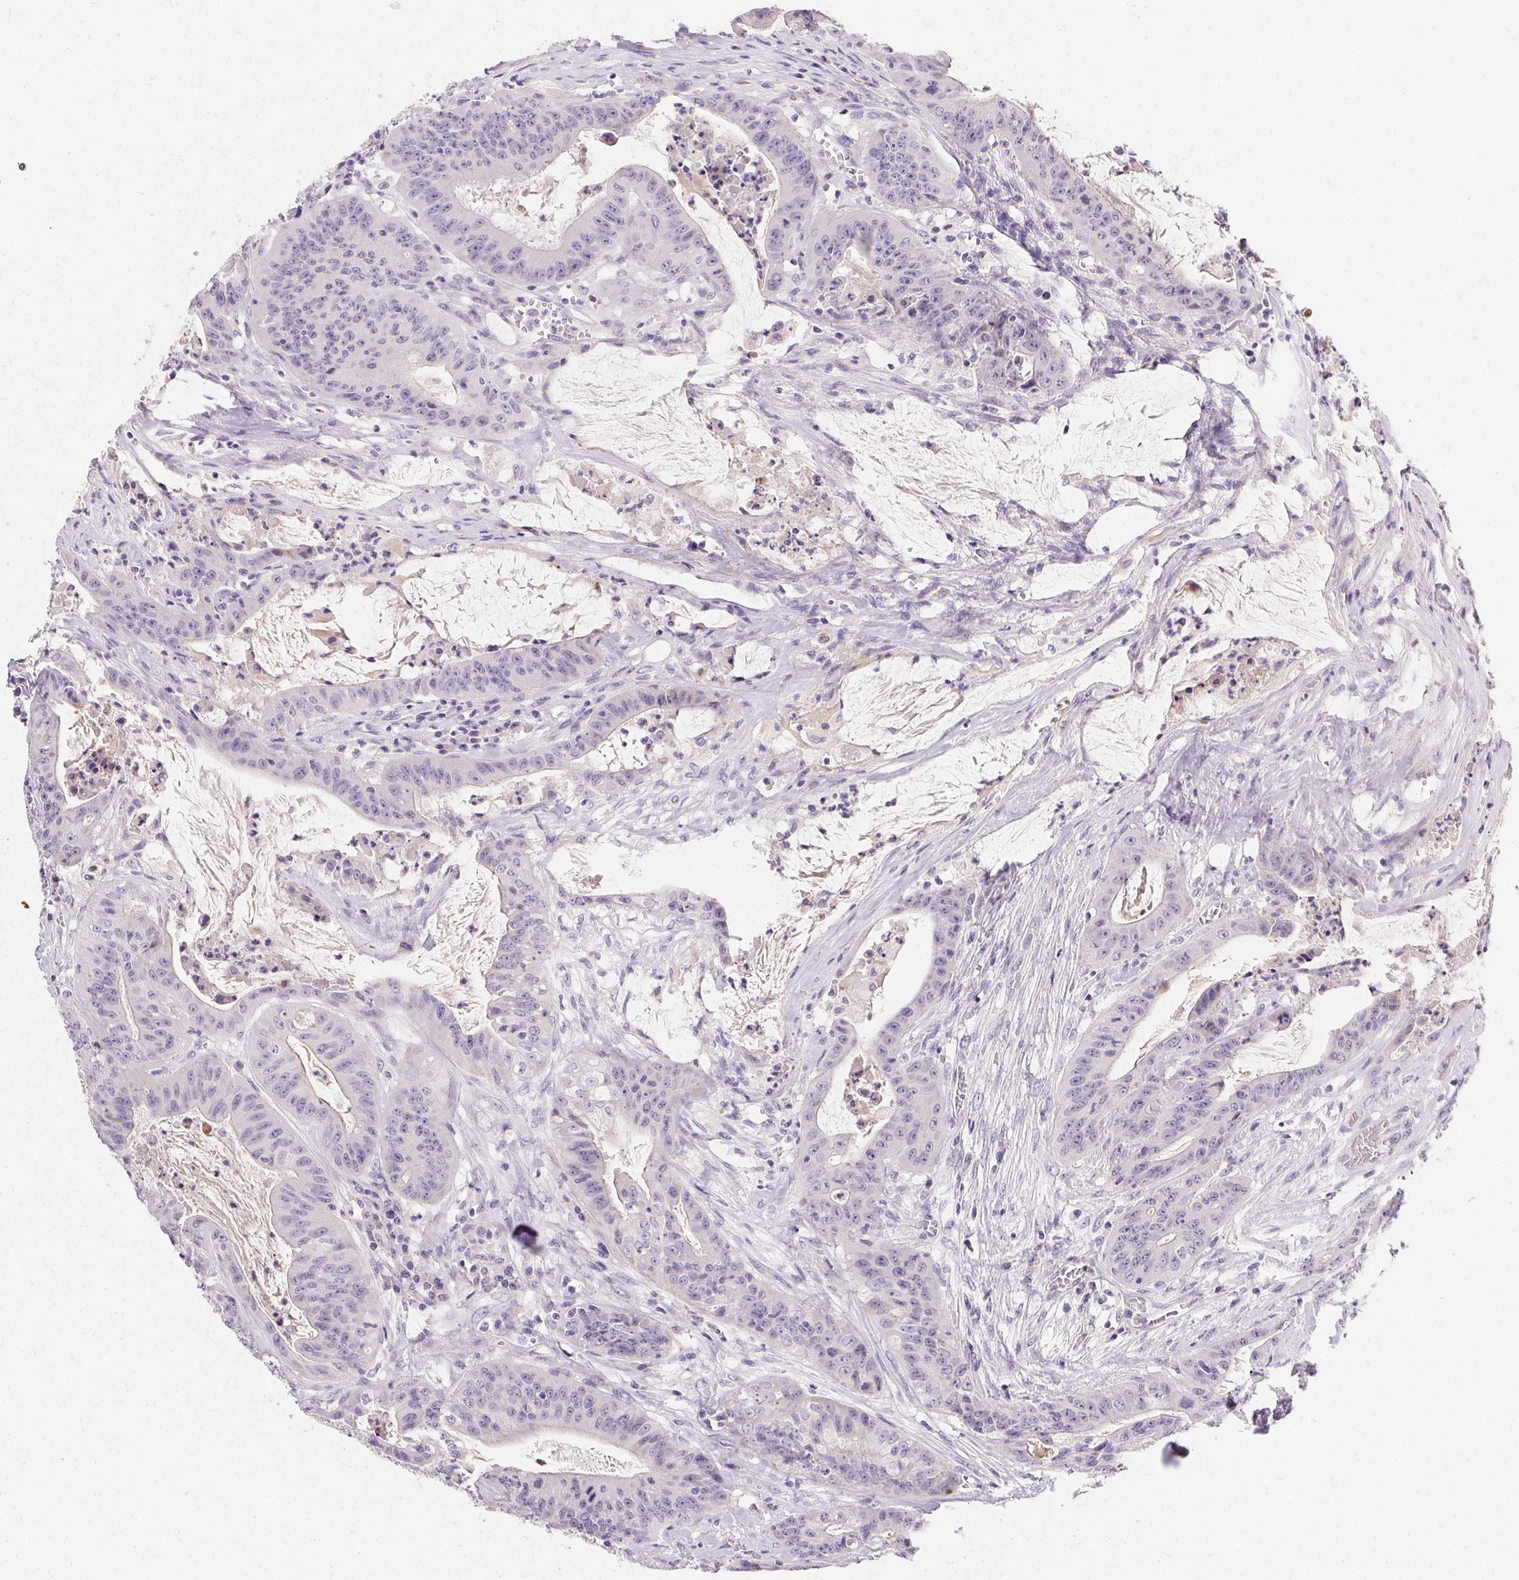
{"staining": {"intensity": "negative", "quantity": "none", "location": "none"}, "tissue": "colorectal cancer", "cell_type": "Tumor cells", "image_type": "cancer", "snomed": [{"axis": "morphology", "description": "Adenocarcinoma, NOS"}, {"axis": "topography", "description": "Colon"}], "caption": "A high-resolution image shows immunohistochemistry (IHC) staining of colorectal adenocarcinoma, which shows no significant positivity in tumor cells. Brightfield microscopy of immunohistochemistry stained with DAB (brown) and hematoxylin (blue), captured at high magnification.", "gene": "TRIP13", "patient": {"sex": "male", "age": 33}}